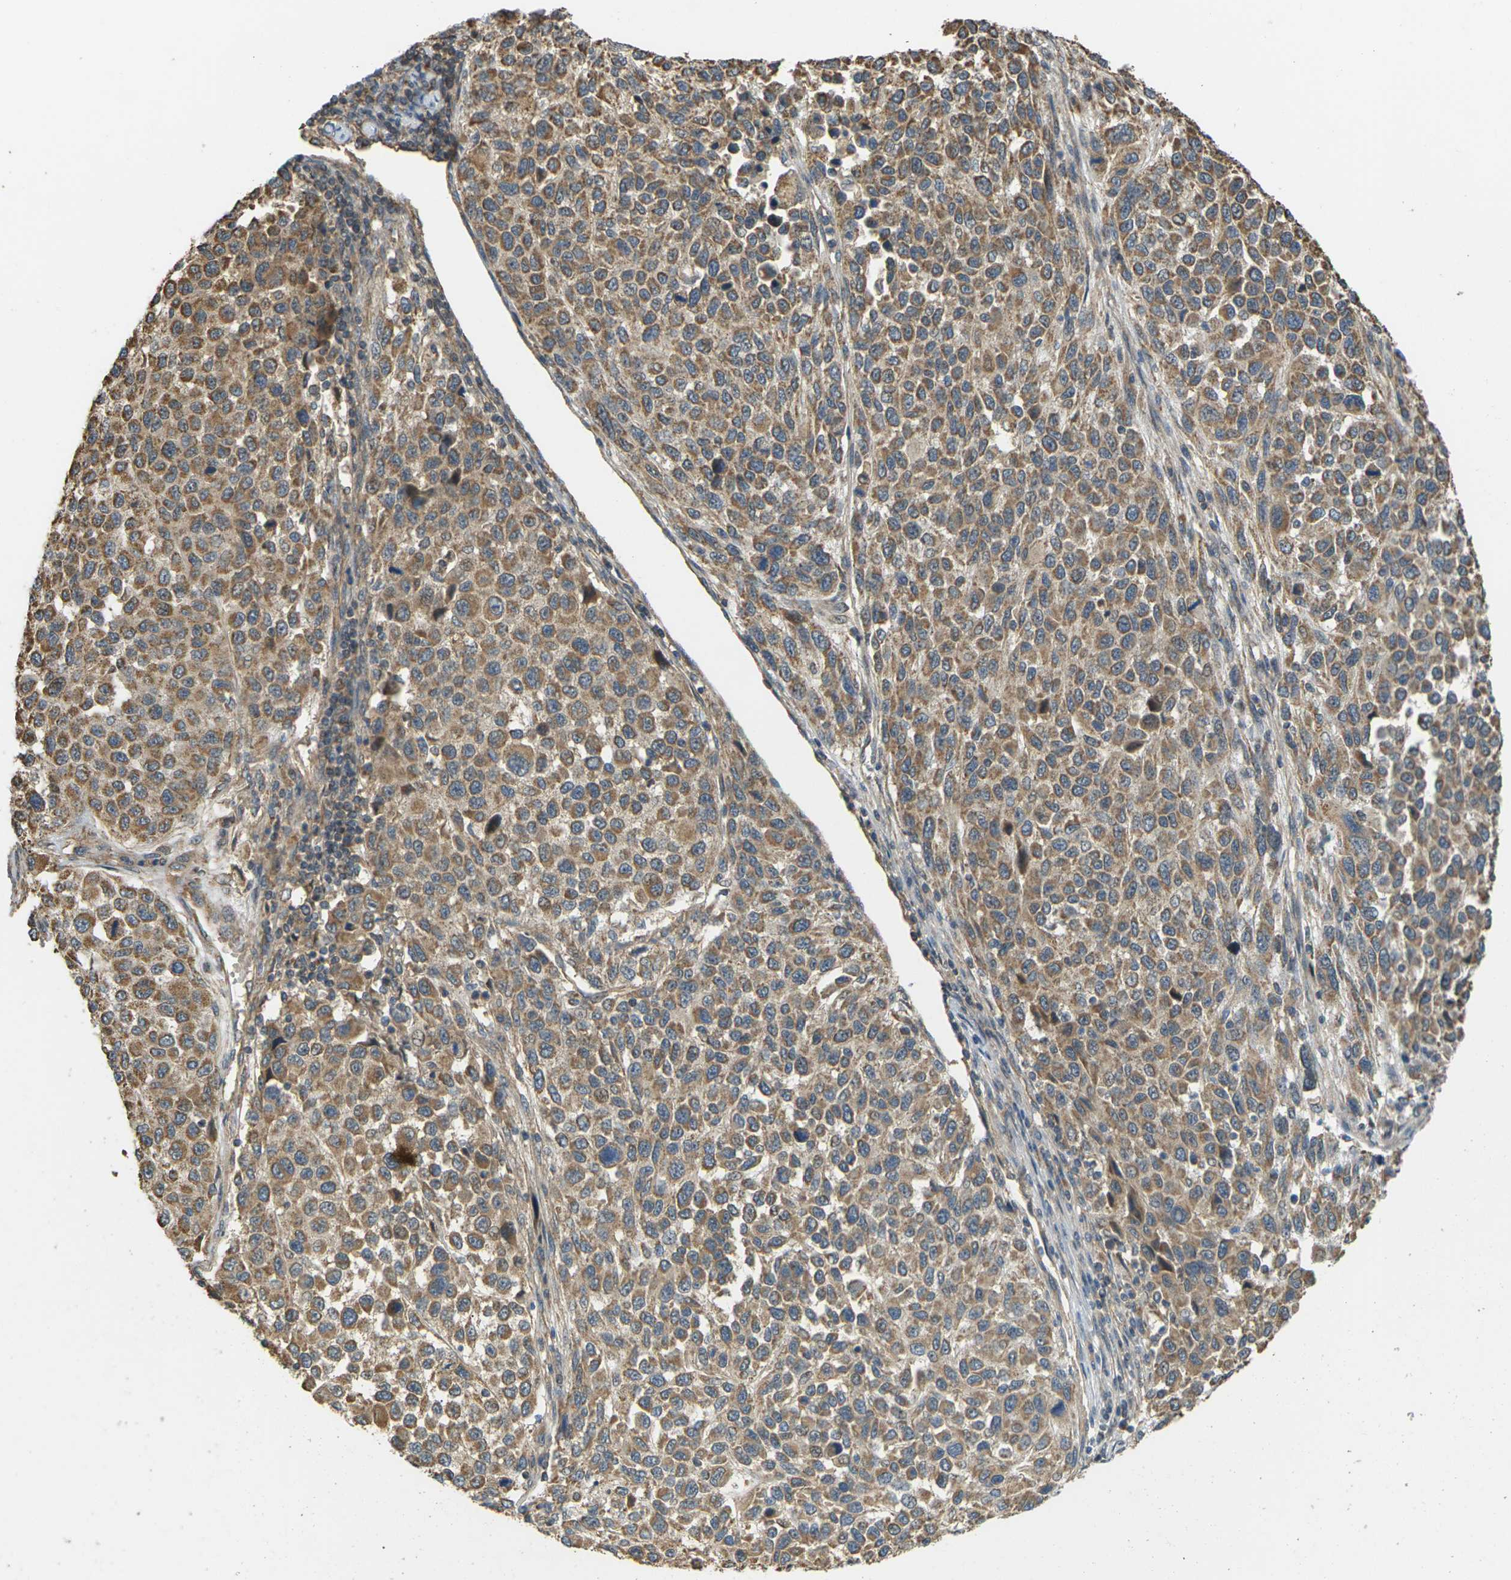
{"staining": {"intensity": "moderate", "quantity": ">75%", "location": "cytoplasmic/membranous"}, "tissue": "melanoma", "cell_type": "Tumor cells", "image_type": "cancer", "snomed": [{"axis": "morphology", "description": "Malignant melanoma, Metastatic site"}, {"axis": "topography", "description": "Lymph node"}], "caption": "The image exhibits a brown stain indicating the presence of a protein in the cytoplasmic/membranous of tumor cells in melanoma.", "gene": "KSR1", "patient": {"sex": "male", "age": 61}}